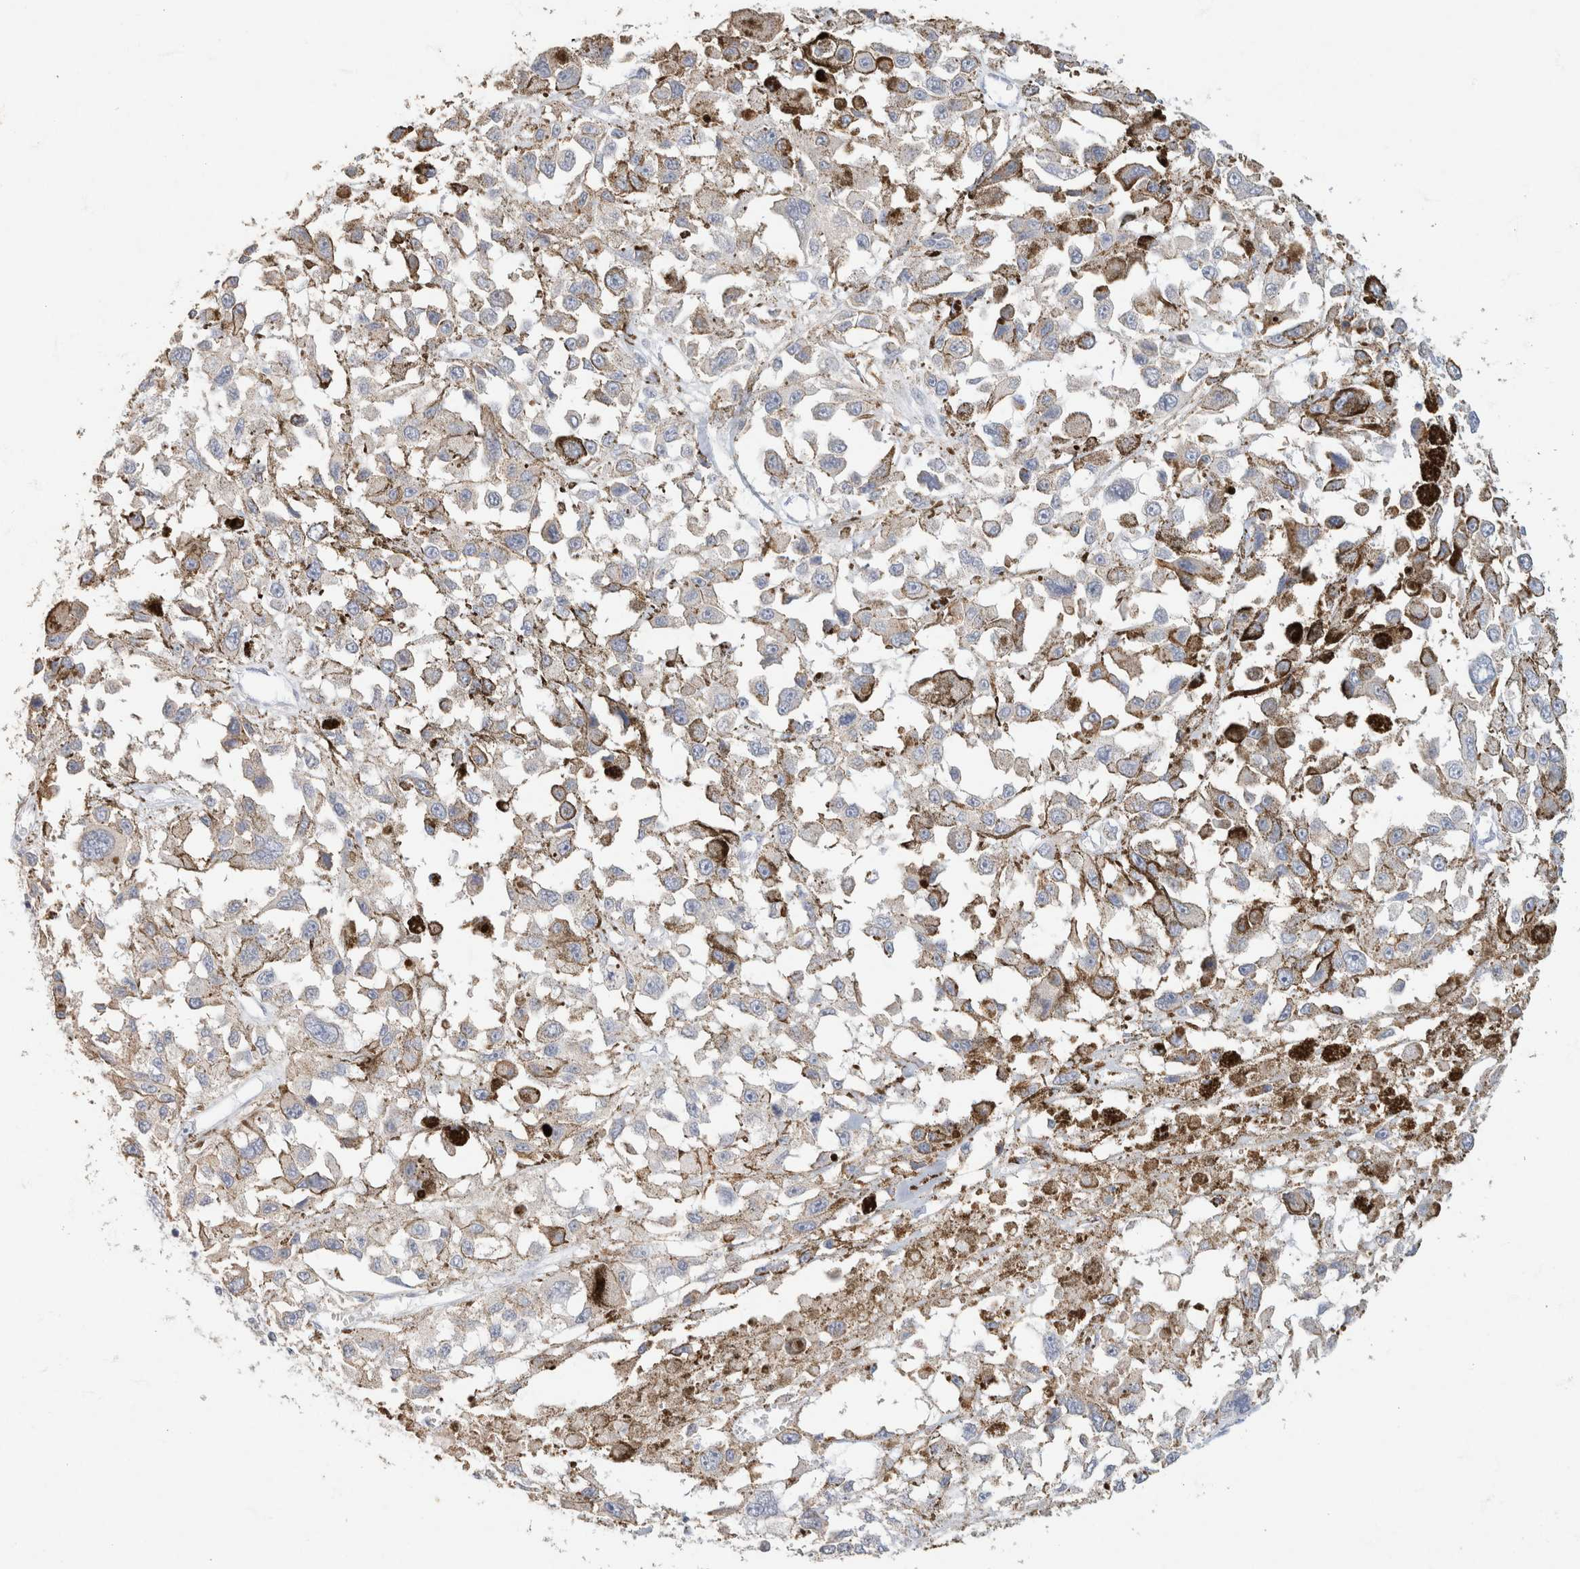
{"staining": {"intensity": "negative", "quantity": "none", "location": "none"}, "tissue": "melanoma", "cell_type": "Tumor cells", "image_type": "cancer", "snomed": [{"axis": "morphology", "description": "Malignant melanoma, Metastatic site"}, {"axis": "topography", "description": "Lymph node"}], "caption": "Tumor cells show no significant positivity in melanoma.", "gene": "CA12", "patient": {"sex": "male", "age": 59}}